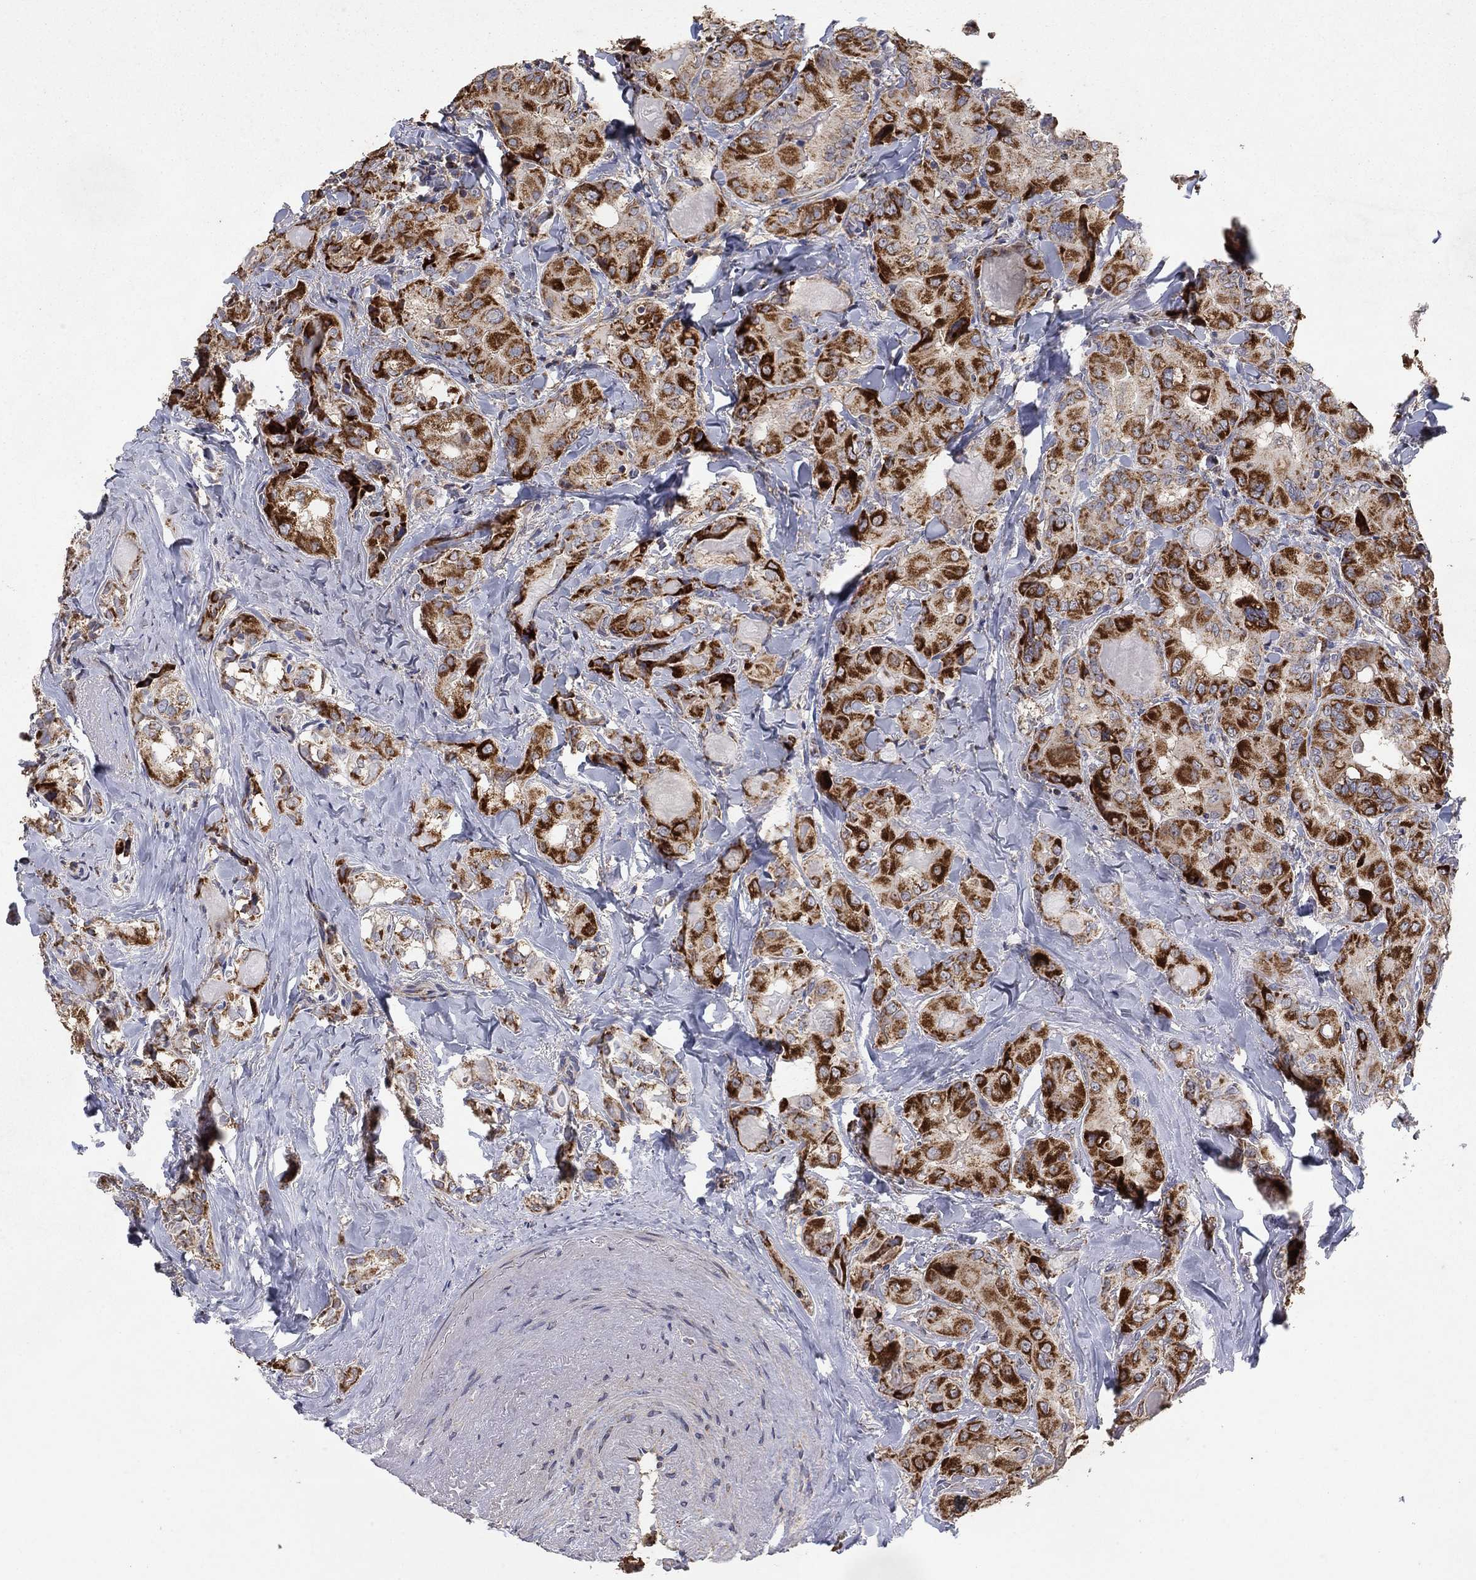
{"staining": {"intensity": "strong", "quantity": ">75%", "location": "cytoplasmic/membranous"}, "tissue": "thyroid cancer", "cell_type": "Tumor cells", "image_type": "cancer", "snomed": [{"axis": "morphology", "description": "Normal tissue, NOS"}, {"axis": "morphology", "description": "Papillary adenocarcinoma, NOS"}, {"axis": "topography", "description": "Thyroid gland"}], "caption": "The photomicrograph reveals immunohistochemical staining of thyroid papillary adenocarcinoma. There is strong cytoplasmic/membranous expression is appreciated in approximately >75% of tumor cells.", "gene": "GPSM1", "patient": {"sex": "female", "age": 66}}